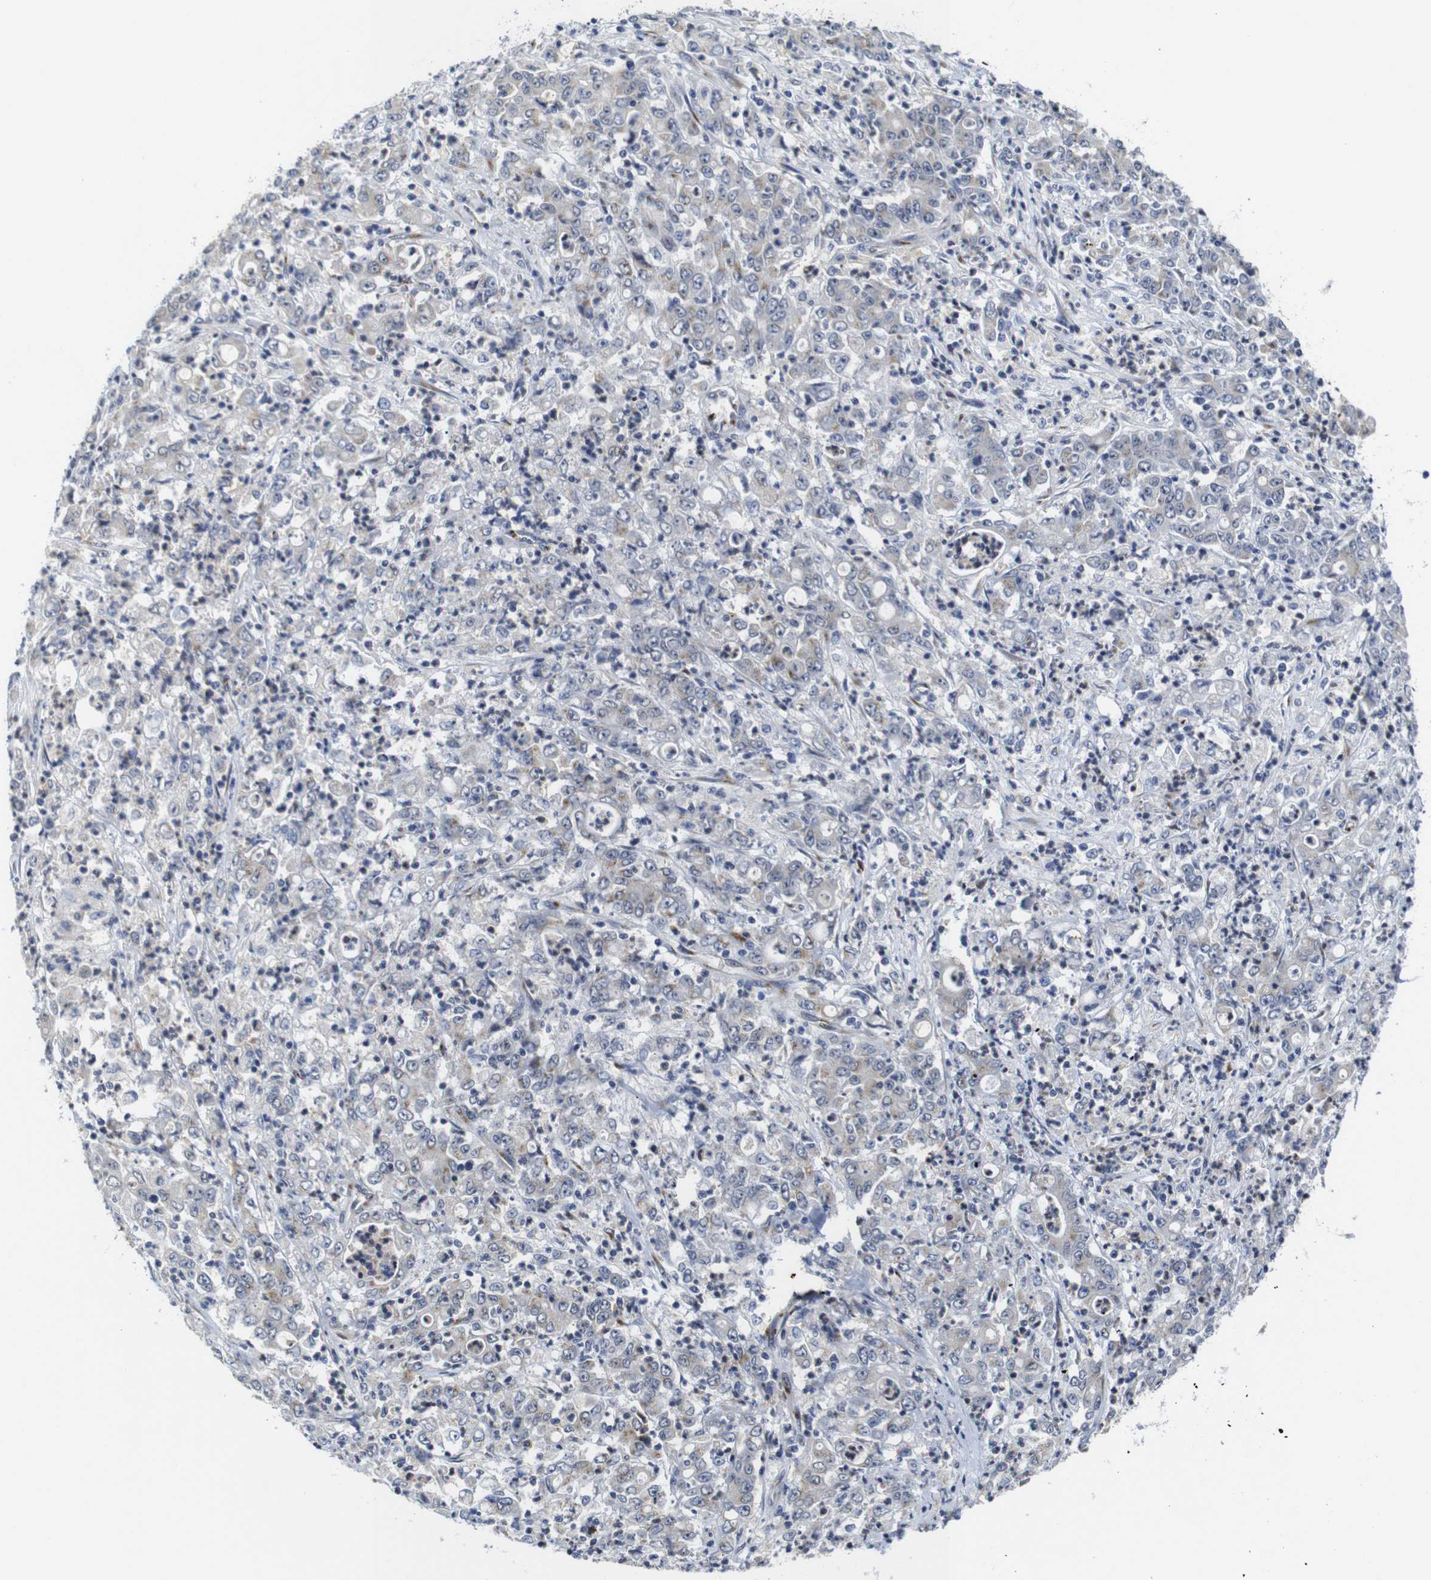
{"staining": {"intensity": "weak", "quantity": "<25%", "location": "cytoplasmic/membranous"}, "tissue": "stomach cancer", "cell_type": "Tumor cells", "image_type": "cancer", "snomed": [{"axis": "morphology", "description": "Adenocarcinoma, NOS"}, {"axis": "topography", "description": "Stomach, lower"}], "caption": "The immunohistochemistry image has no significant staining in tumor cells of adenocarcinoma (stomach) tissue.", "gene": "FURIN", "patient": {"sex": "female", "age": 71}}